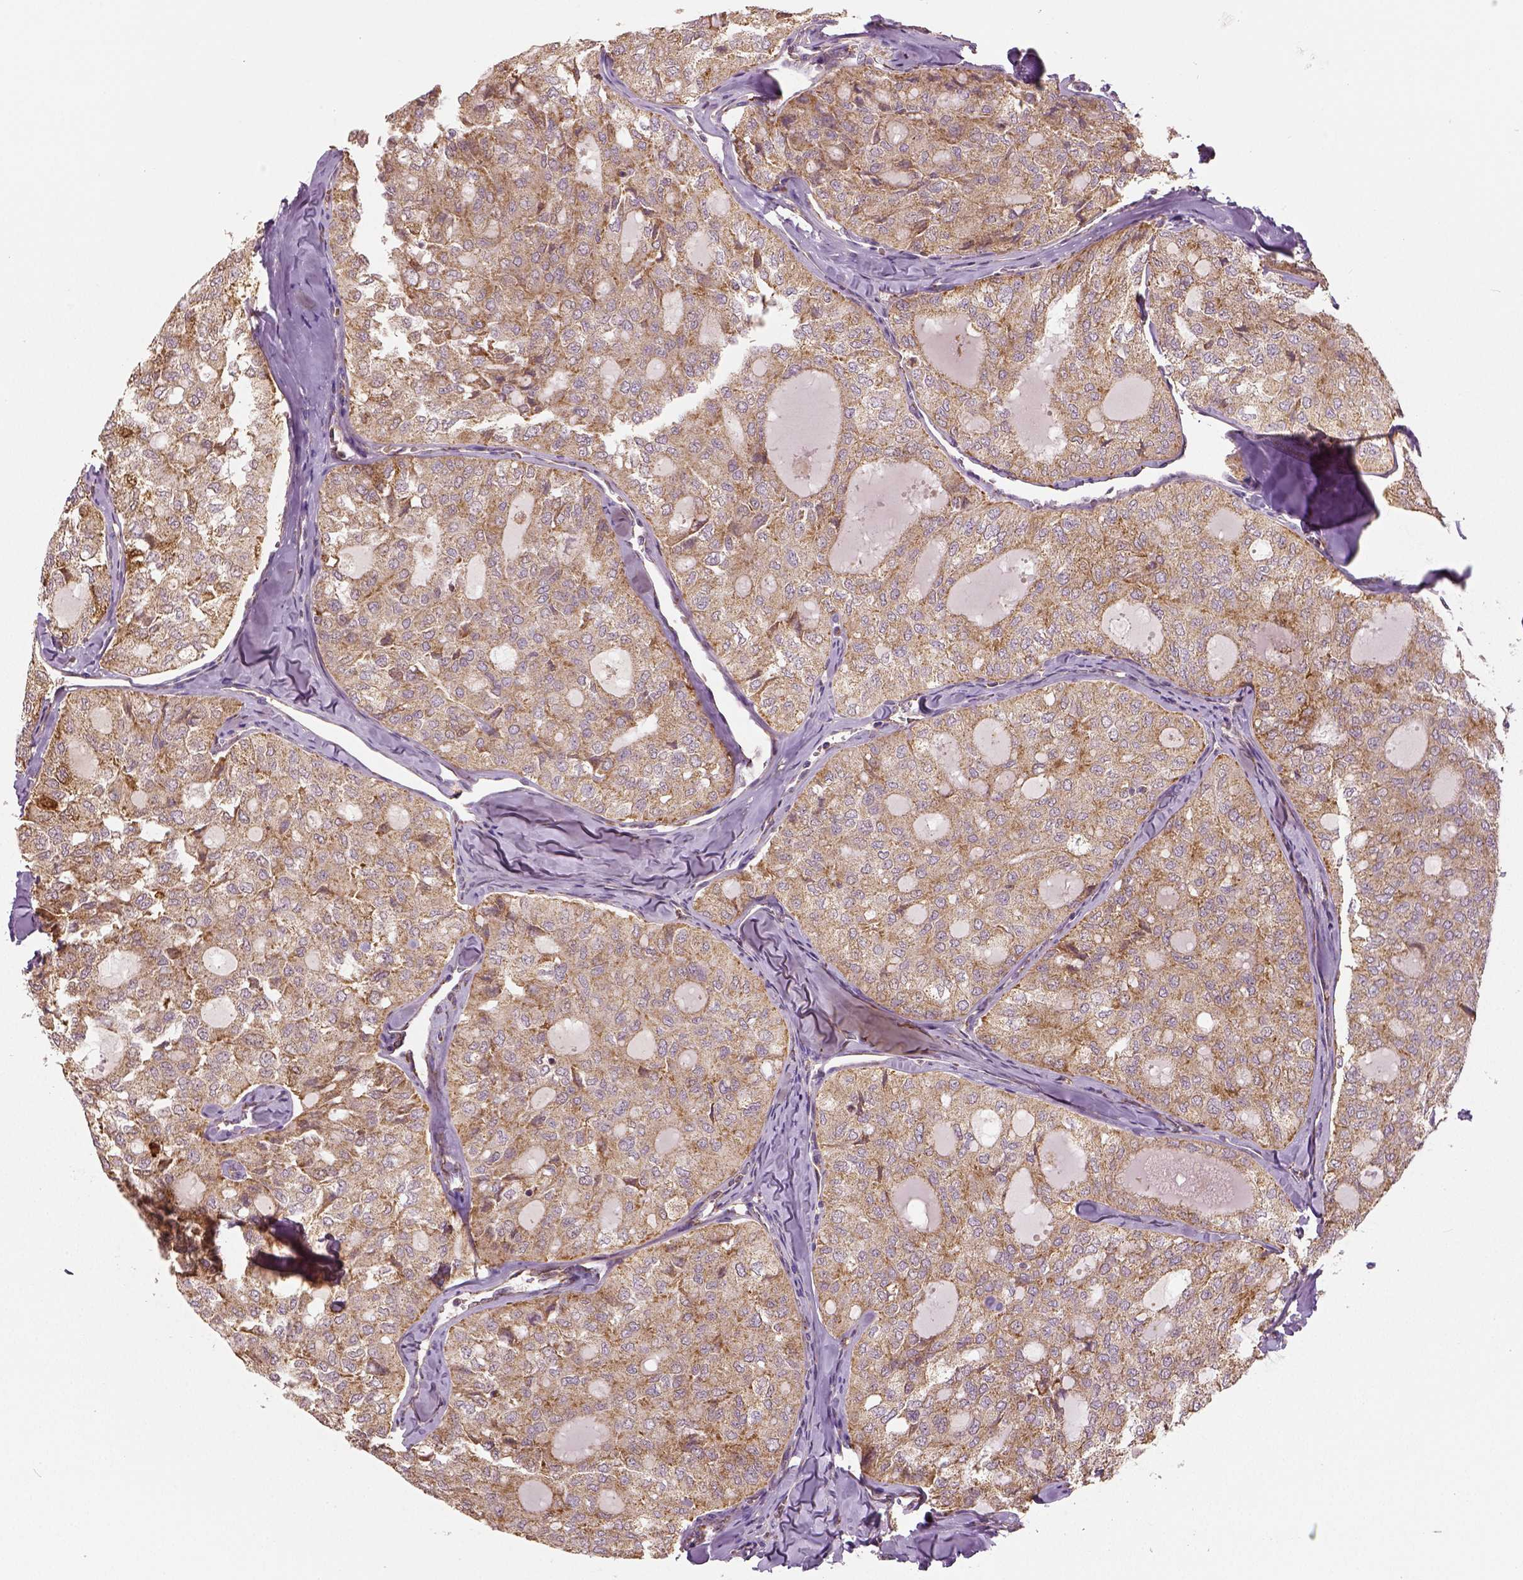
{"staining": {"intensity": "moderate", "quantity": "25%-75%", "location": "cytoplasmic/membranous"}, "tissue": "thyroid cancer", "cell_type": "Tumor cells", "image_type": "cancer", "snomed": [{"axis": "morphology", "description": "Follicular adenoma carcinoma, NOS"}, {"axis": "topography", "description": "Thyroid gland"}], "caption": "IHC of human thyroid cancer demonstrates medium levels of moderate cytoplasmic/membranous positivity in approximately 25%-75% of tumor cells.", "gene": "PGAM5", "patient": {"sex": "male", "age": 75}}